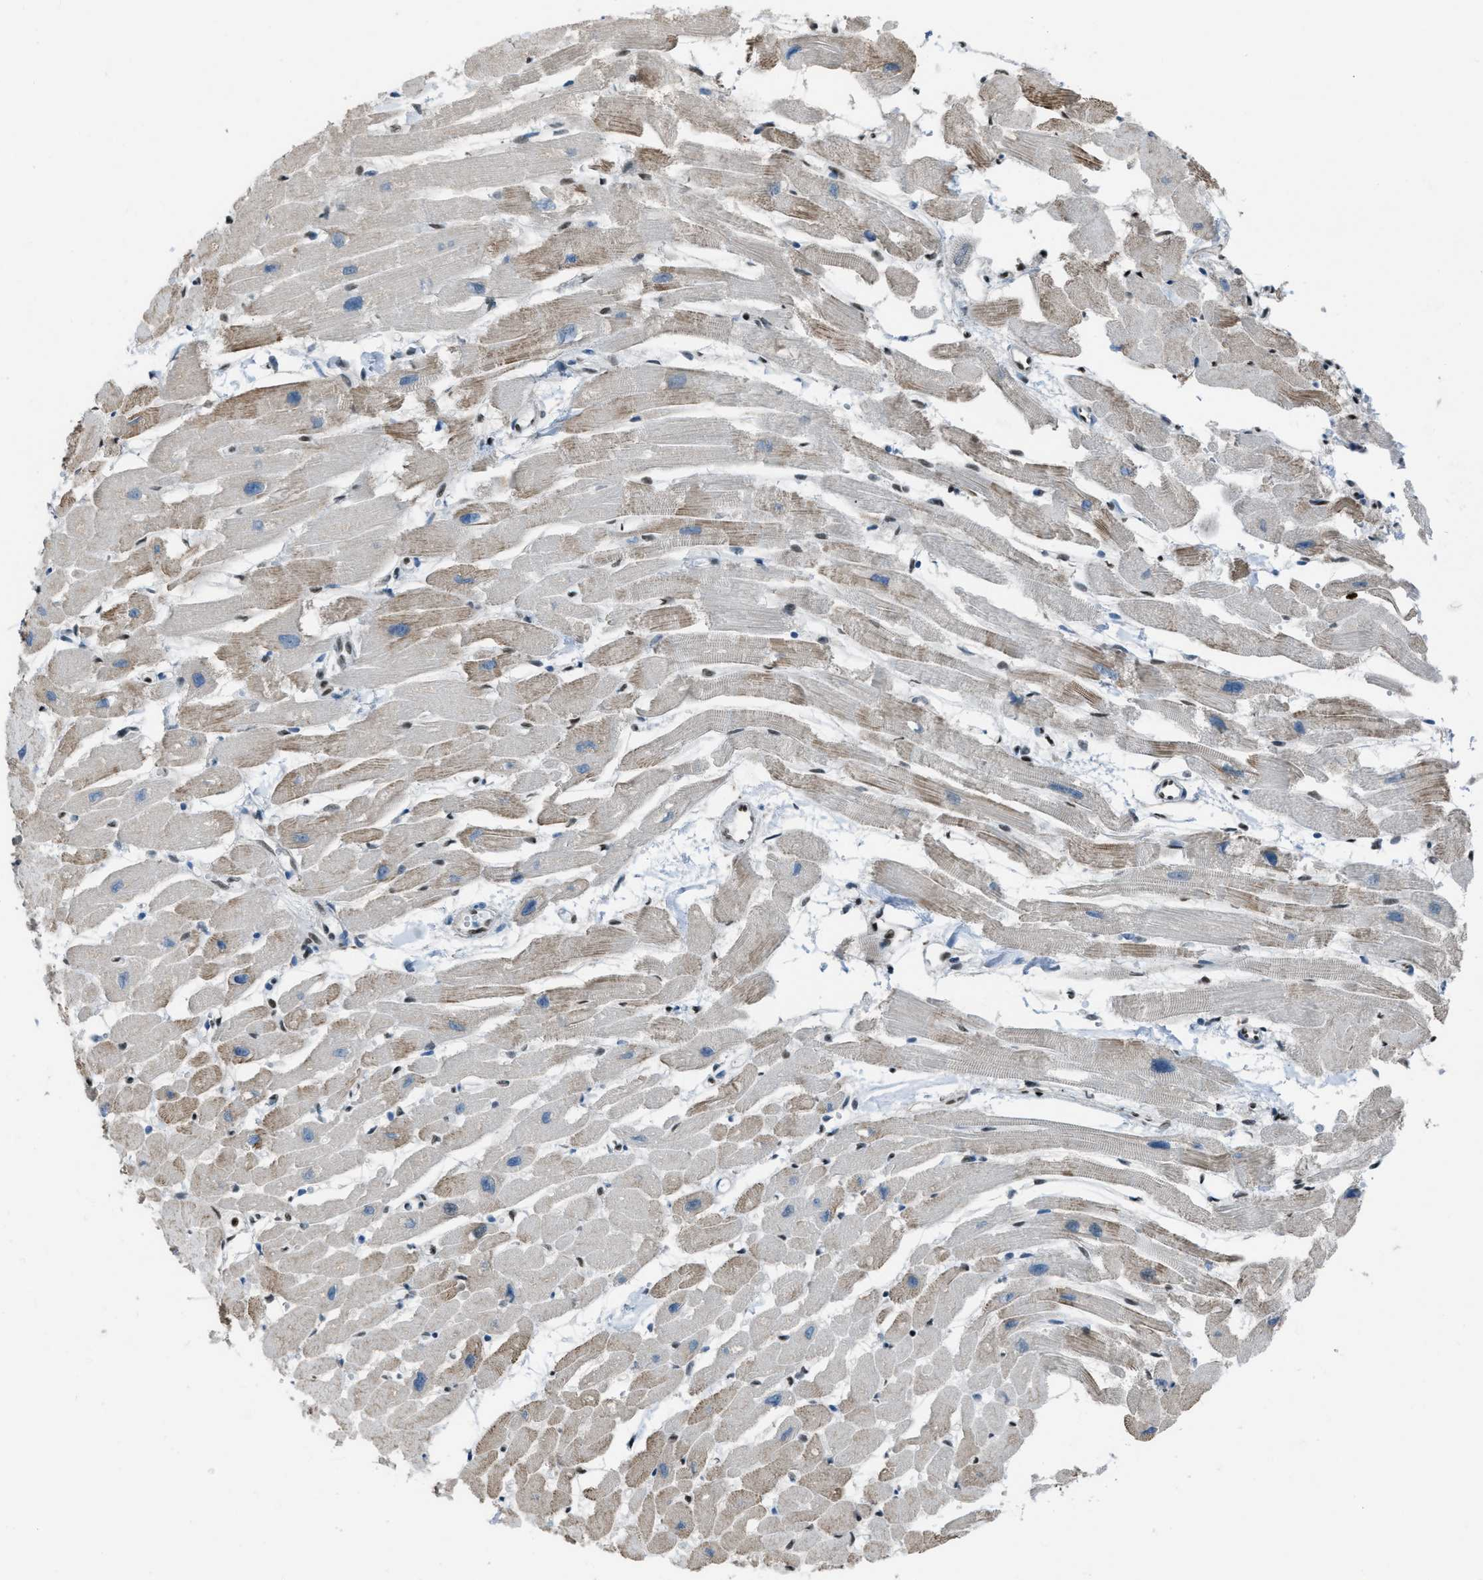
{"staining": {"intensity": "moderate", "quantity": "25%-75%", "location": "cytoplasmic/membranous"}, "tissue": "heart muscle", "cell_type": "Cardiomyocytes", "image_type": "normal", "snomed": [{"axis": "morphology", "description": "Normal tissue, NOS"}, {"axis": "topography", "description": "Heart"}], "caption": "A photomicrograph of human heart muscle stained for a protein shows moderate cytoplasmic/membranous brown staining in cardiomyocytes.", "gene": "SLFN5", "patient": {"sex": "female", "age": 54}}